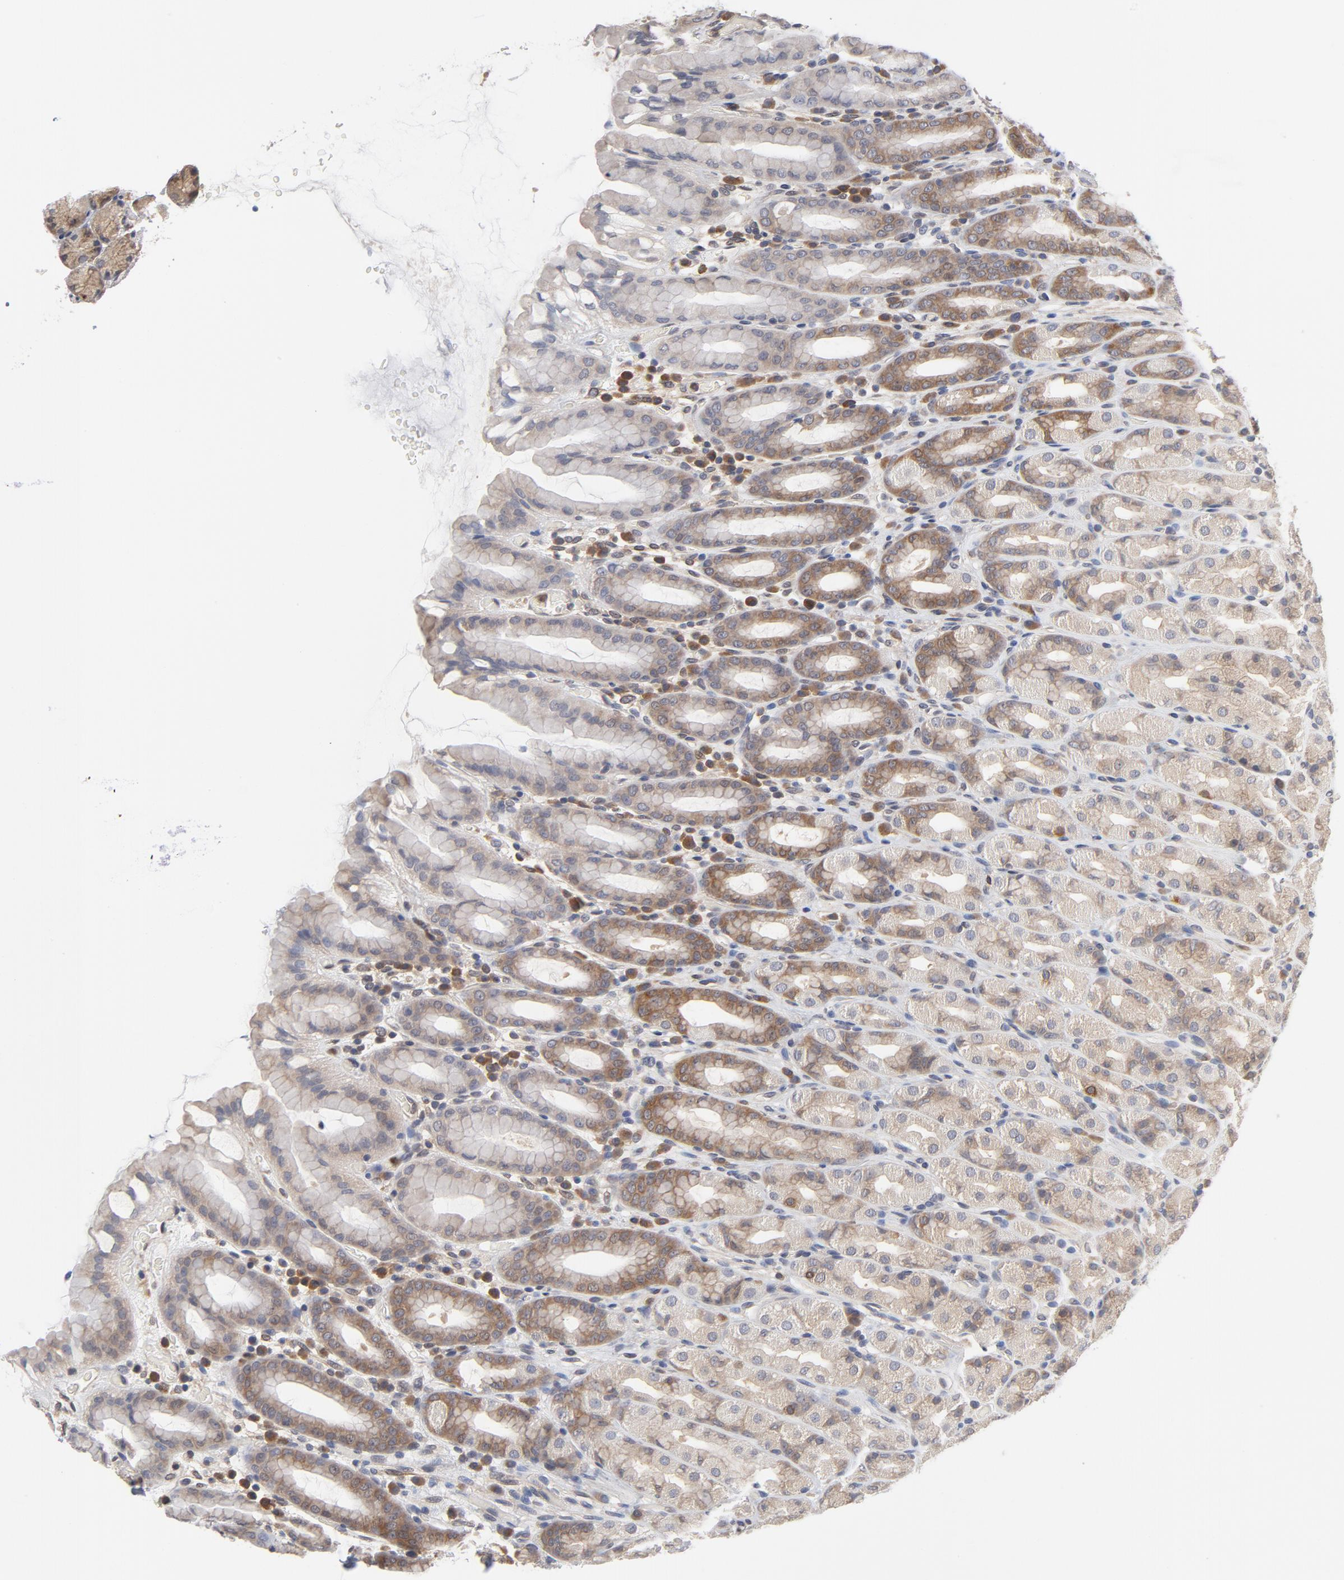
{"staining": {"intensity": "moderate", "quantity": "<25%", "location": "cytoplasmic/membranous"}, "tissue": "stomach", "cell_type": "Glandular cells", "image_type": "normal", "snomed": [{"axis": "morphology", "description": "Normal tissue, NOS"}, {"axis": "topography", "description": "Stomach, upper"}], "caption": "IHC of unremarkable stomach displays low levels of moderate cytoplasmic/membranous expression in about <25% of glandular cells. The staining is performed using DAB brown chromogen to label protein expression. The nuclei are counter-stained blue using hematoxylin.", "gene": "ASMTL", "patient": {"sex": "male", "age": 68}}